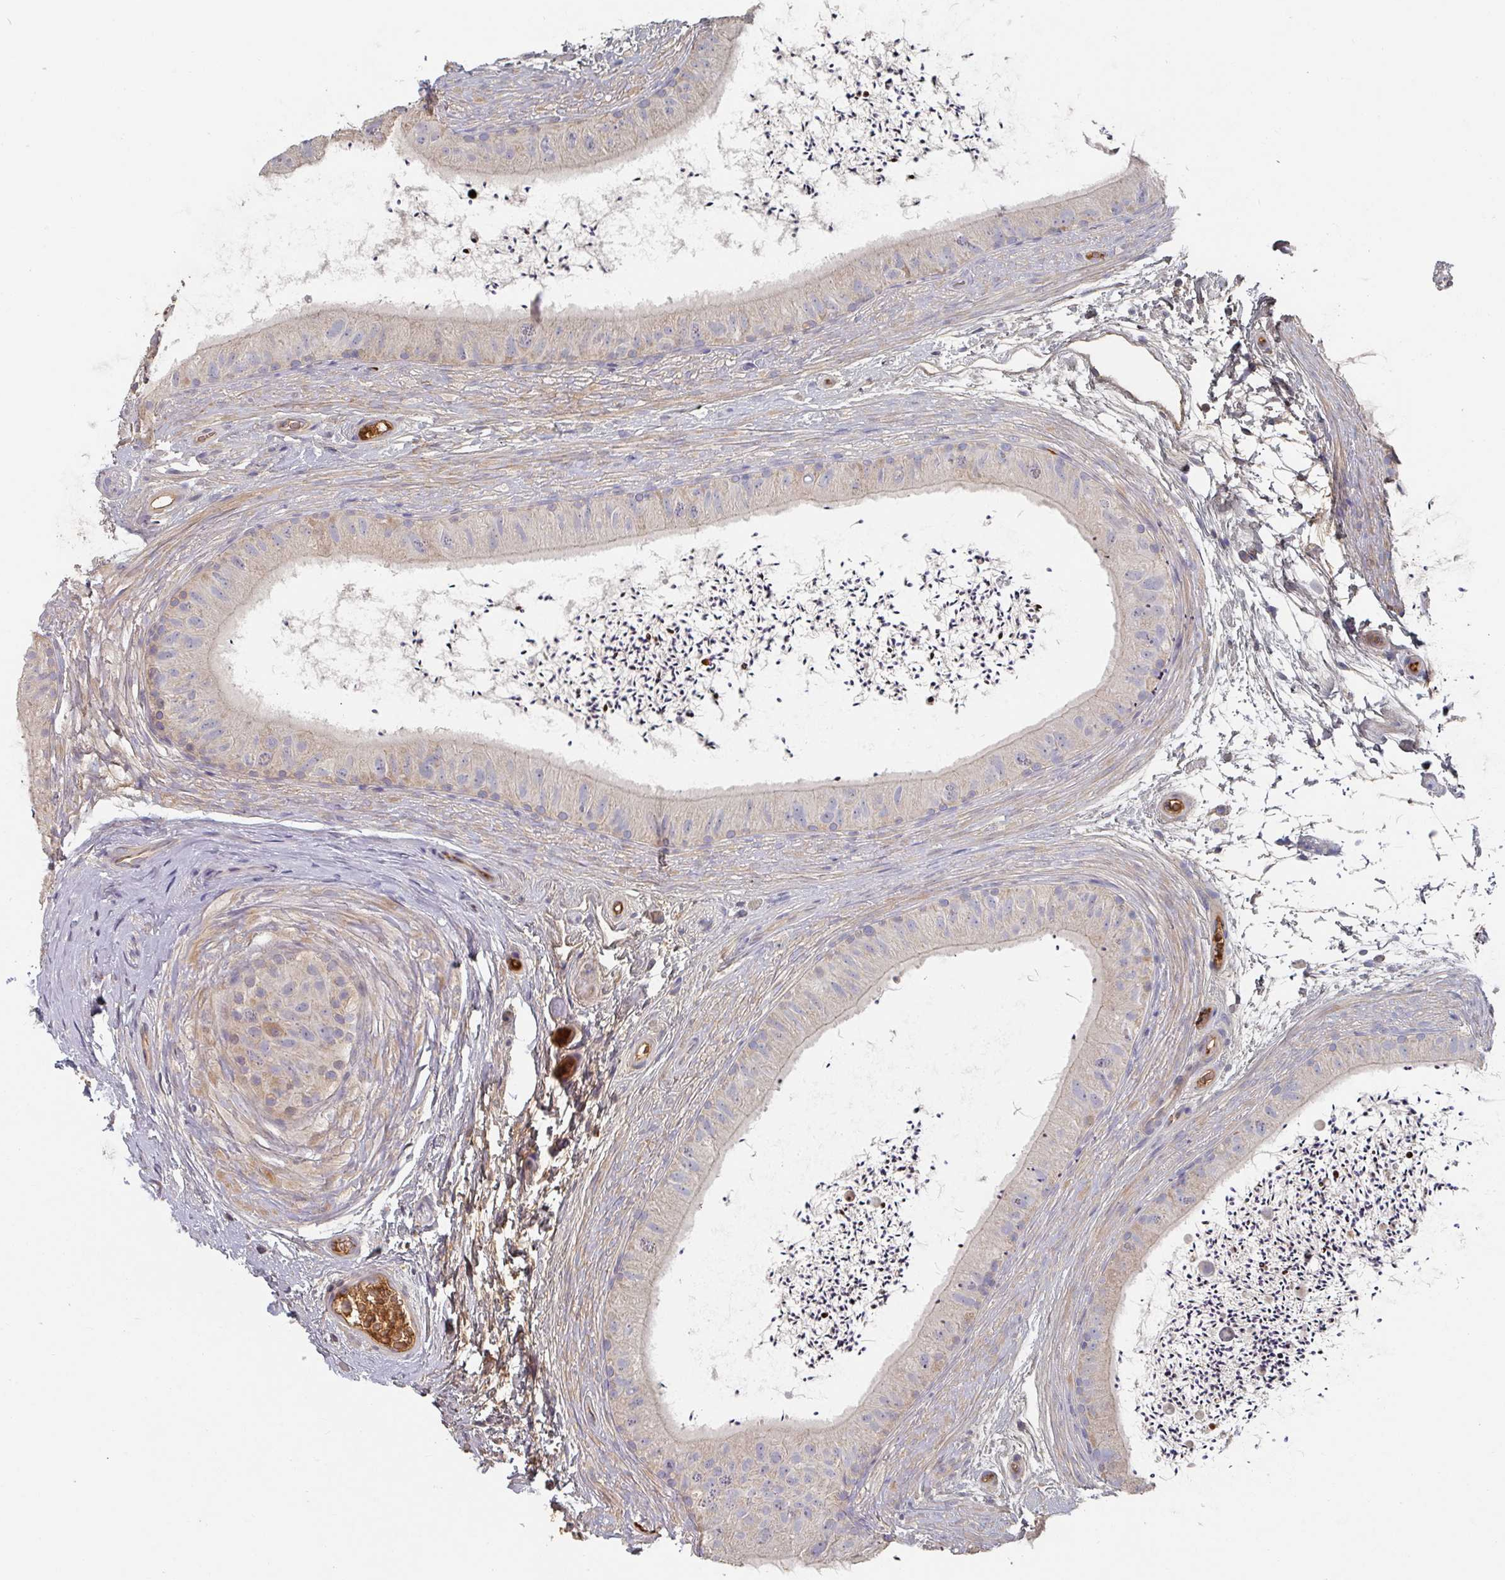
{"staining": {"intensity": "negative", "quantity": "none", "location": "none"}, "tissue": "epididymis", "cell_type": "Glandular cells", "image_type": "normal", "snomed": [{"axis": "morphology", "description": "Normal tissue, NOS"}, {"axis": "topography", "description": "Epididymis"}], "caption": "There is no significant staining in glandular cells of epididymis. Brightfield microscopy of IHC stained with DAB (3,3'-diaminobenzidine) (brown) and hematoxylin (blue), captured at high magnification.", "gene": "ENSG00000249773", "patient": {"sex": "male", "age": 50}}